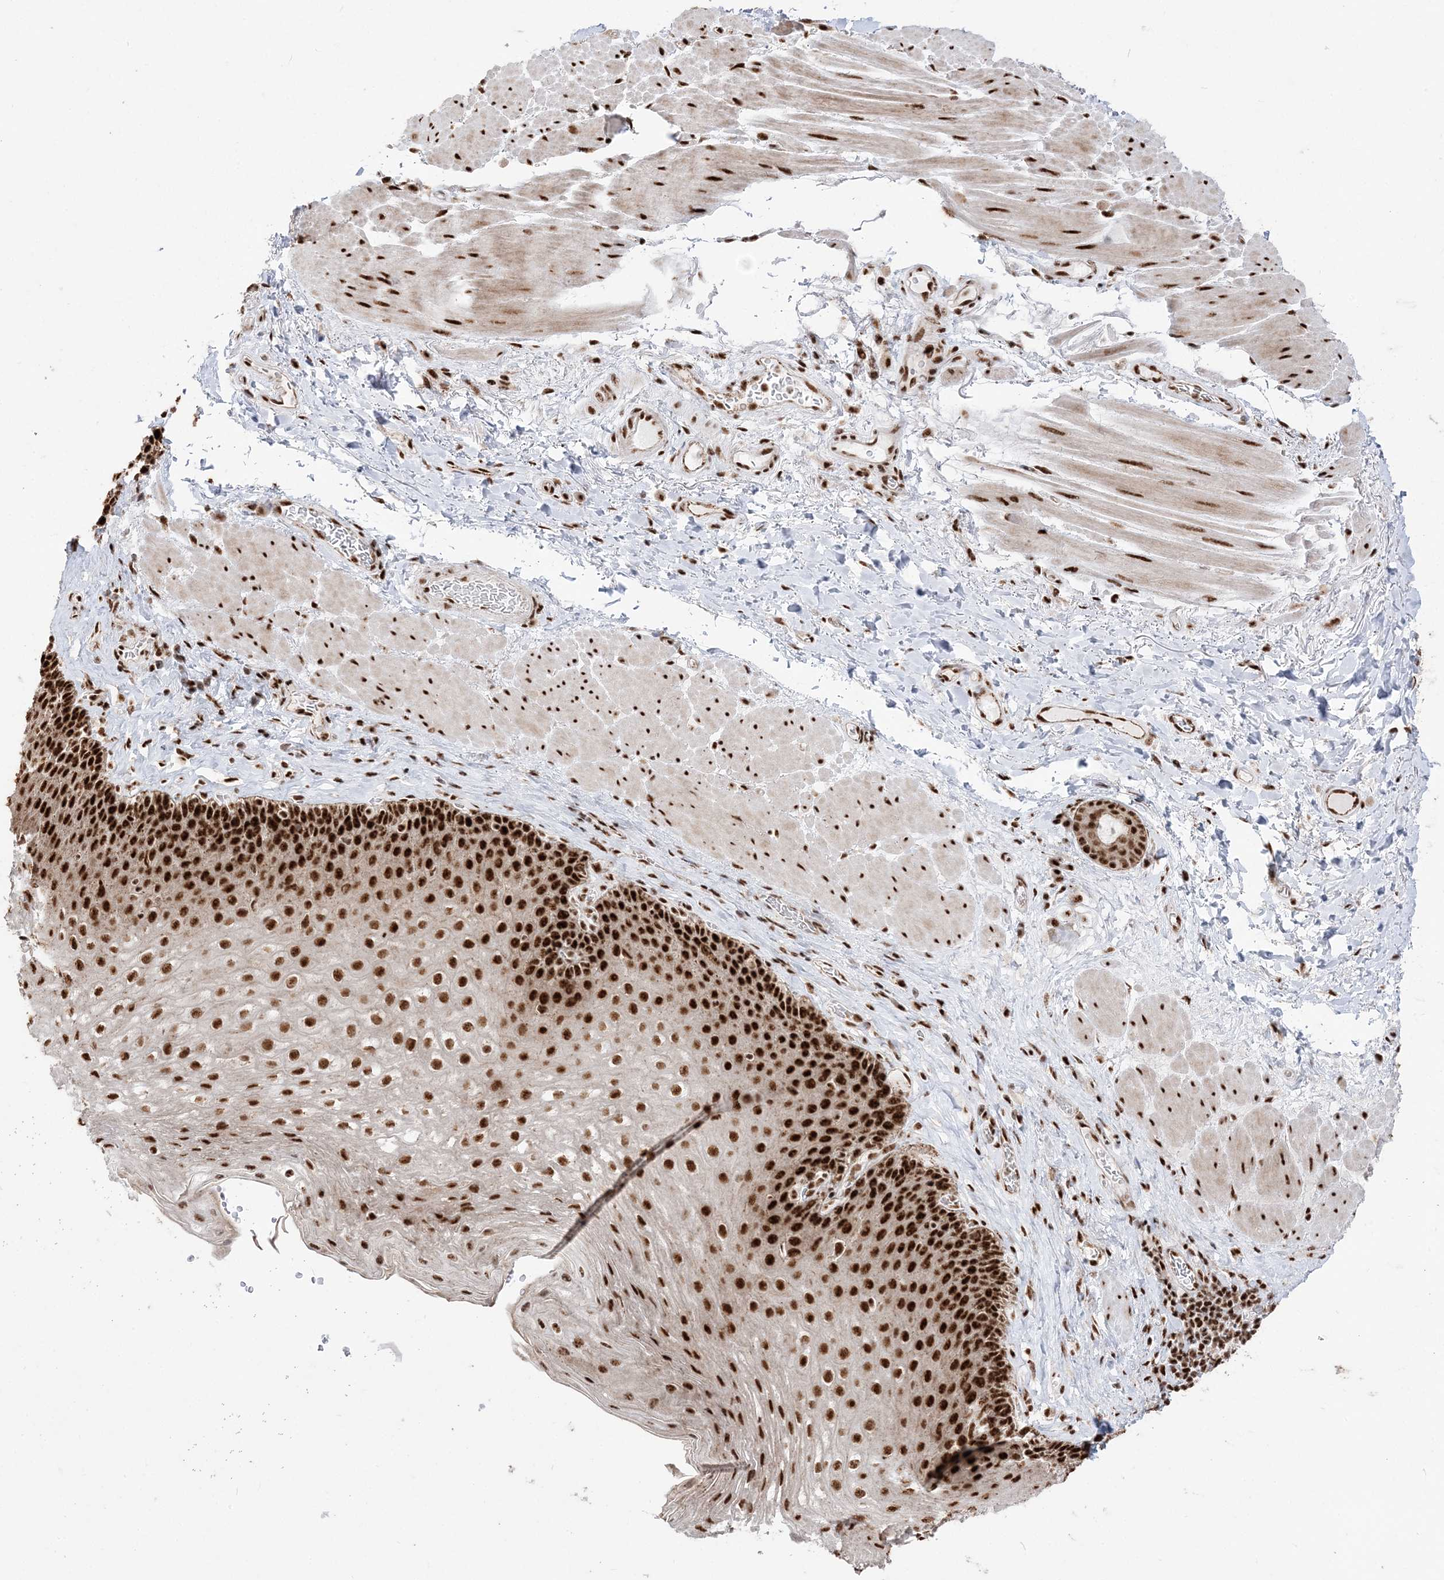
{"staining": {"intensity": "strong", "quantity": ">75%", "location": "nuclear"}, "tissue": "esophagus", "cell_type": "Squamous epithelial cells", "image_type": "normal", "snomed": [{"axis": "morphology", "description": "Normal tissue, NOS"}, {"axis": "topography", "description": "Esophagus"}], "caption": "Unremarkable esophagus exhibits strong nuclear positivity in approximately >75% of squamous epithelial cells, visualized by immunohistochemistry.", "gene": "RBM17", "patient": {"sex": "female", "age": 66}}